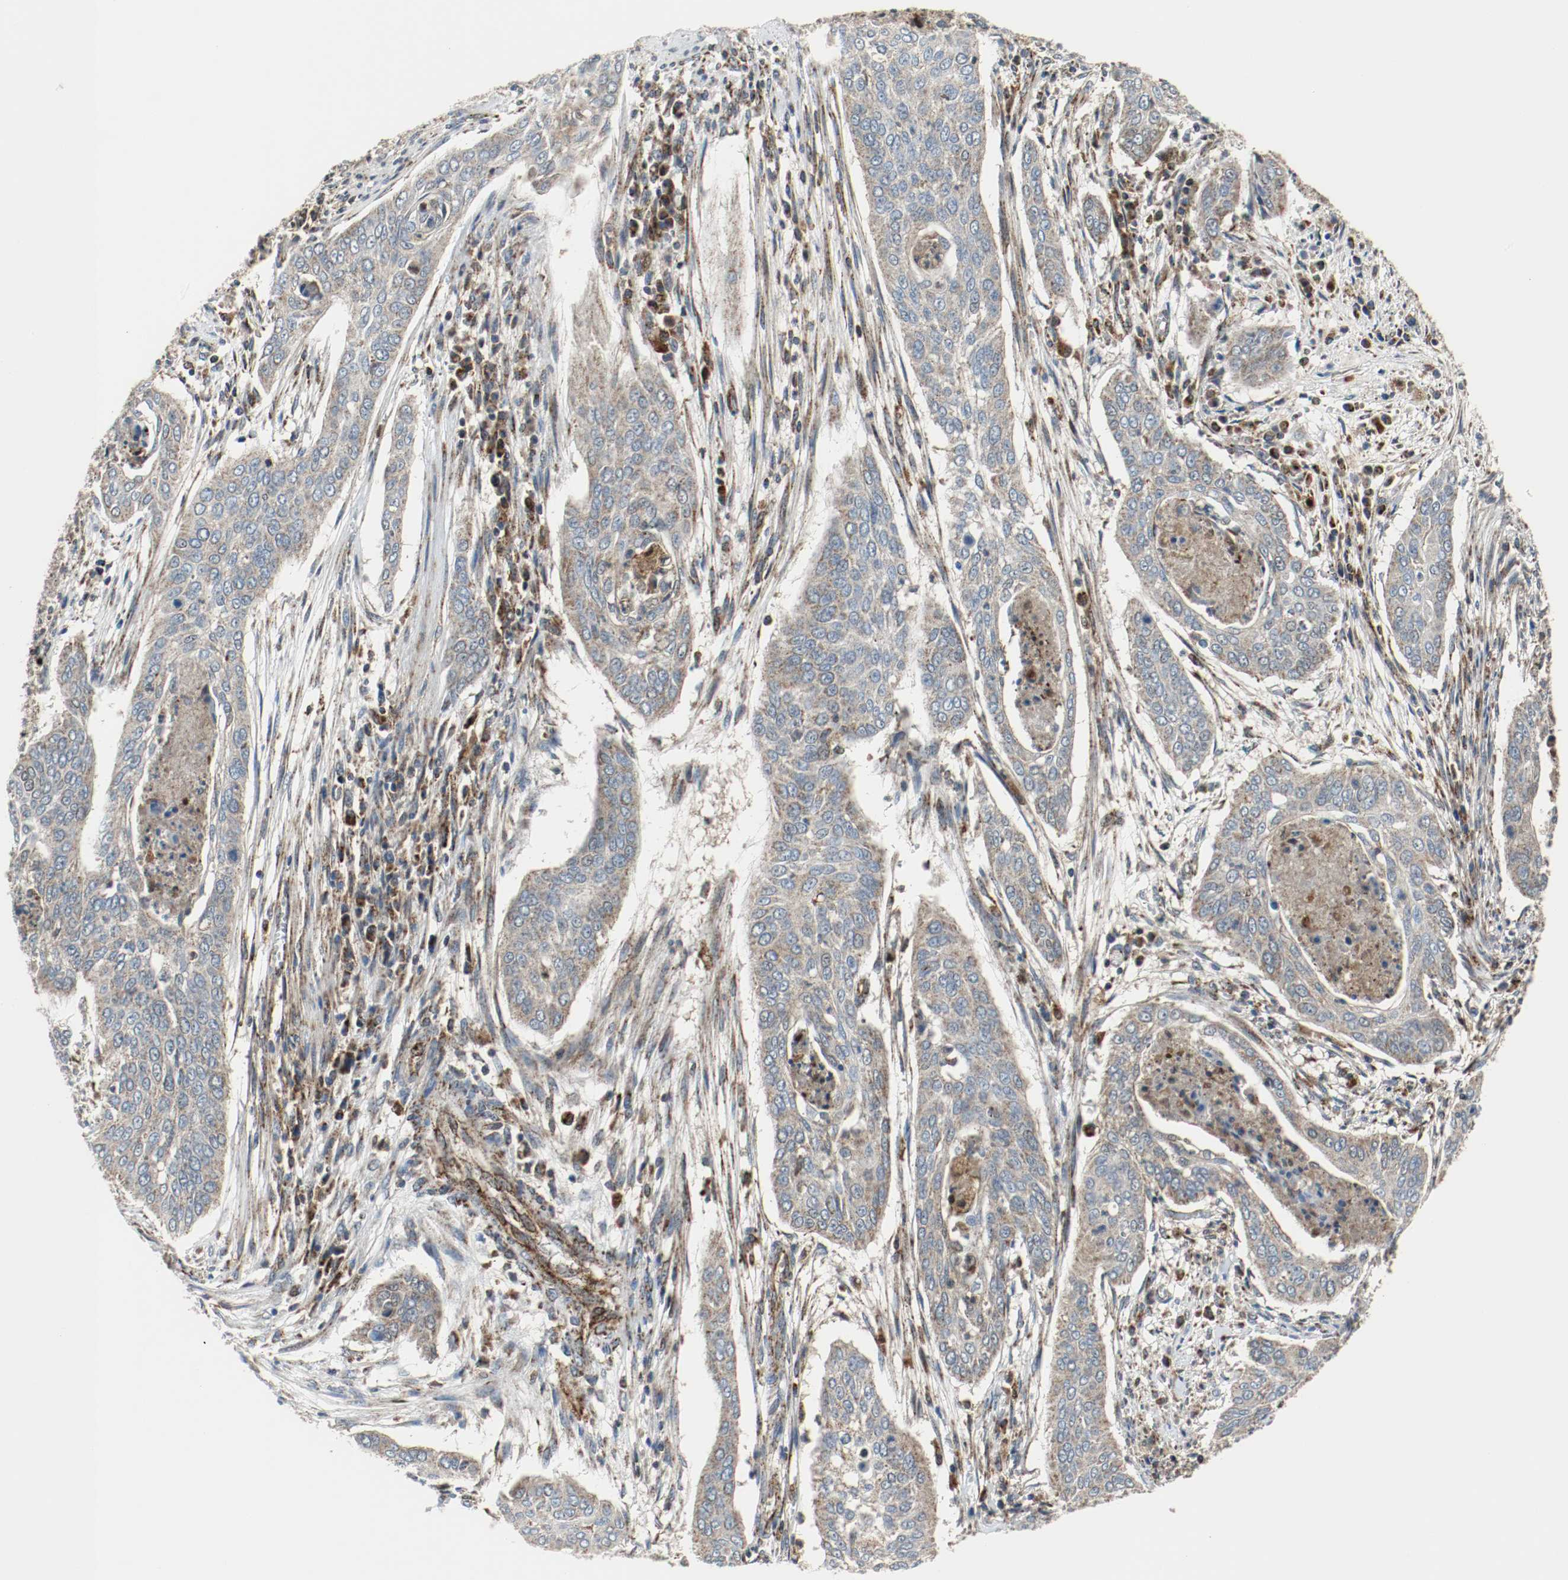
{"staining": {"intensity": "moderate", "quantity": ">75%", "location": "cytoplasmic/membranous"}, "tissue": "cervical cancer", "cell_type": "Tumor cells", "image_type": "cancer", "snomed": [{"axis": "morphology", "description": "Squamous cell carcinoma, NOS"}, {"axis": "topography", "description": "Cervix"}], "caption": "Cervical squamous cell carcinoma was stained to show a protein in brown. There is medium levels of moderate cytoplasmic/membranous staining in about >75% of tumor cells. (brown staining indicates protein expression, while blue staining denotes nuclei).", "gene": "TXNRD1", "patient": {"sex": "female", "age": 39}}